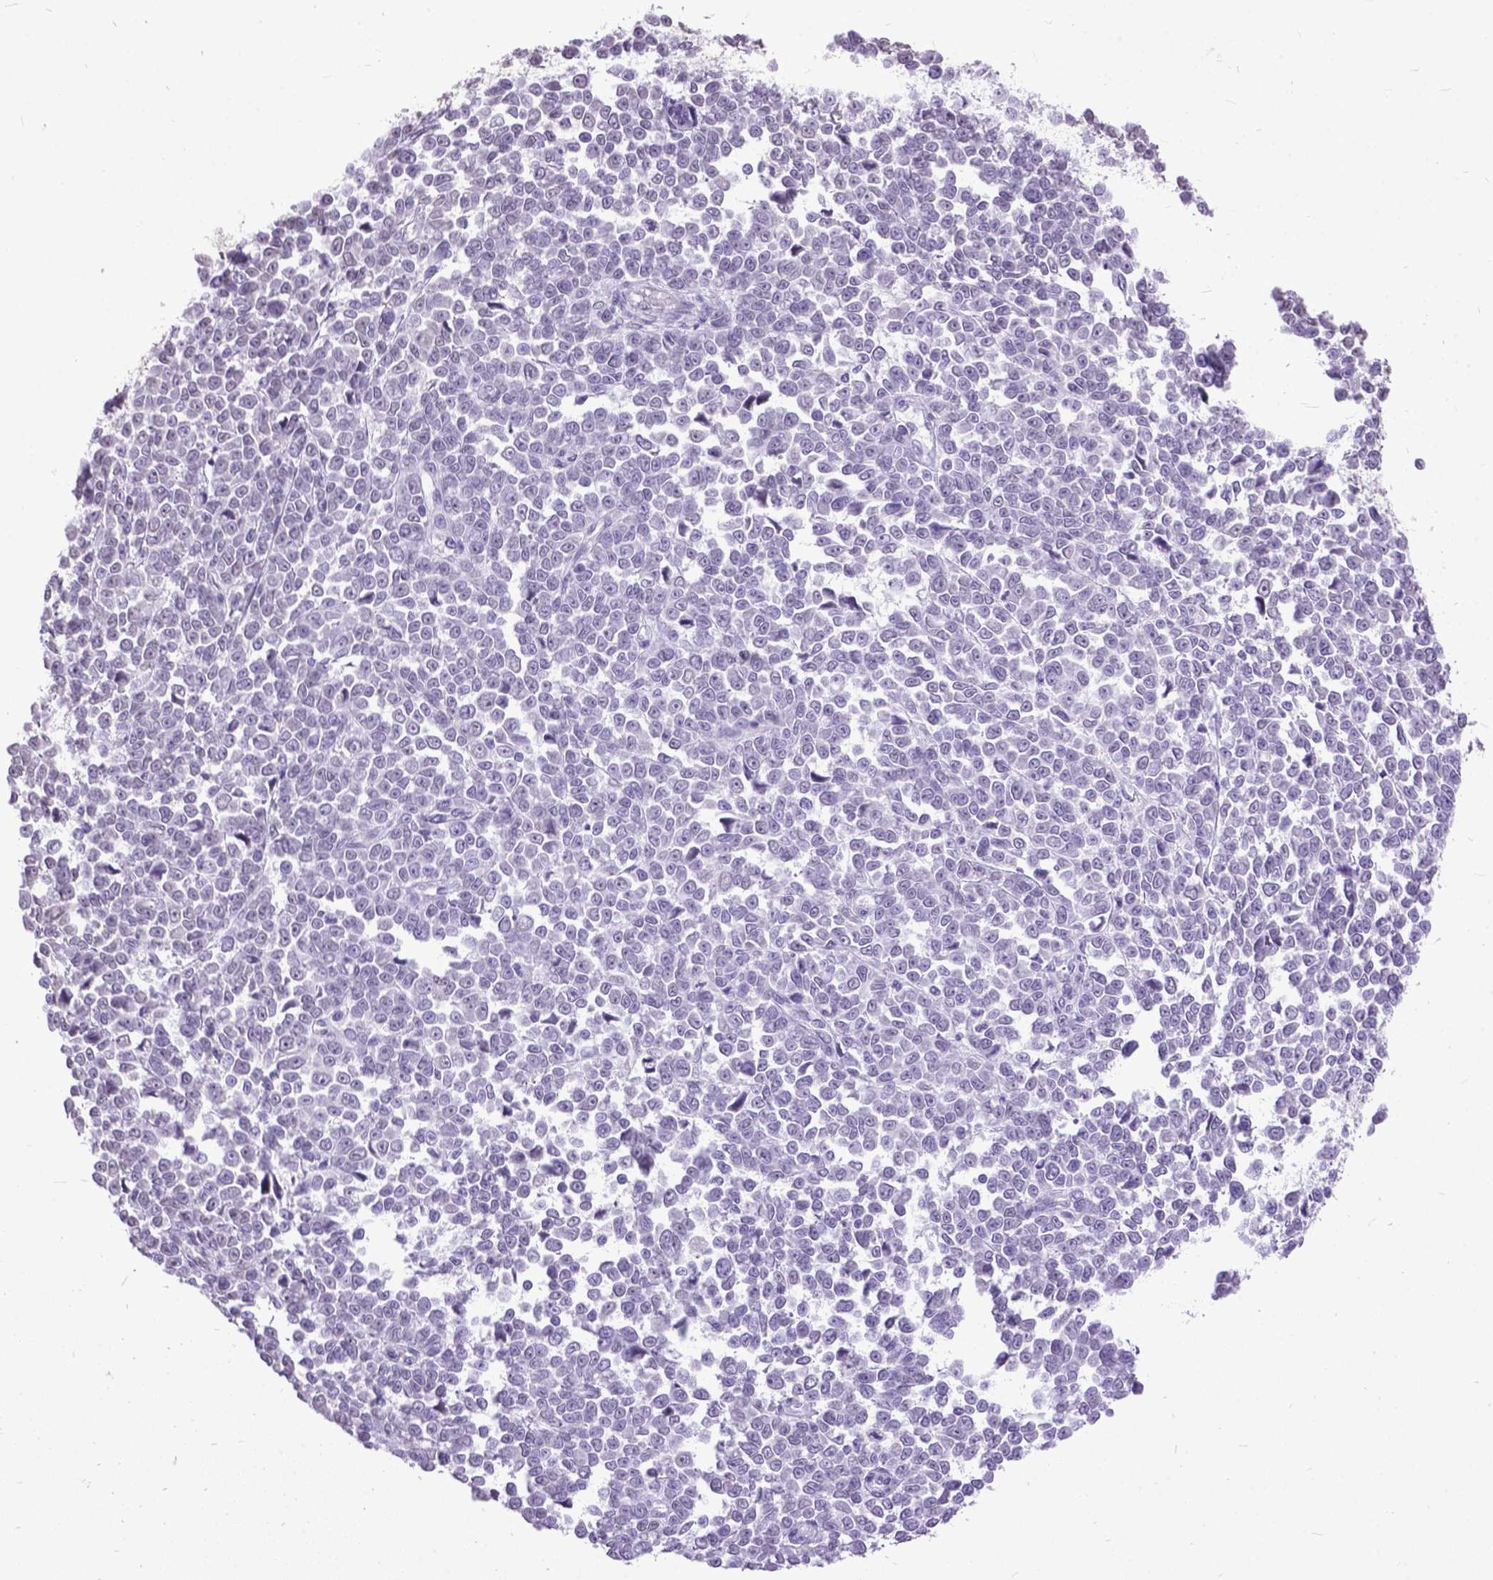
{"staining": {"intensity": "negative", "quantity": "none", "location": "none"}, "tissue": "melanoma", "cell_type": "Tumor cells", "image_type": "cancer", "snomed": [{"axis": "morphology", "description": "Malignant melanoma, NOS"}, {"axis": "topography", "description": "Skin"}], "caption": "Histopathology image shows no significant protein staining in tumor cells of melanoma. The staining was performed using DAB (3,3'-diaminobenzidine) to visualize the protein expression in brown, while the nuclei were stained in blue with hematoxylin (Magnification: 20x).", "gene": "MARCHF10", "patient": {"sex": "female", "age": 95}}